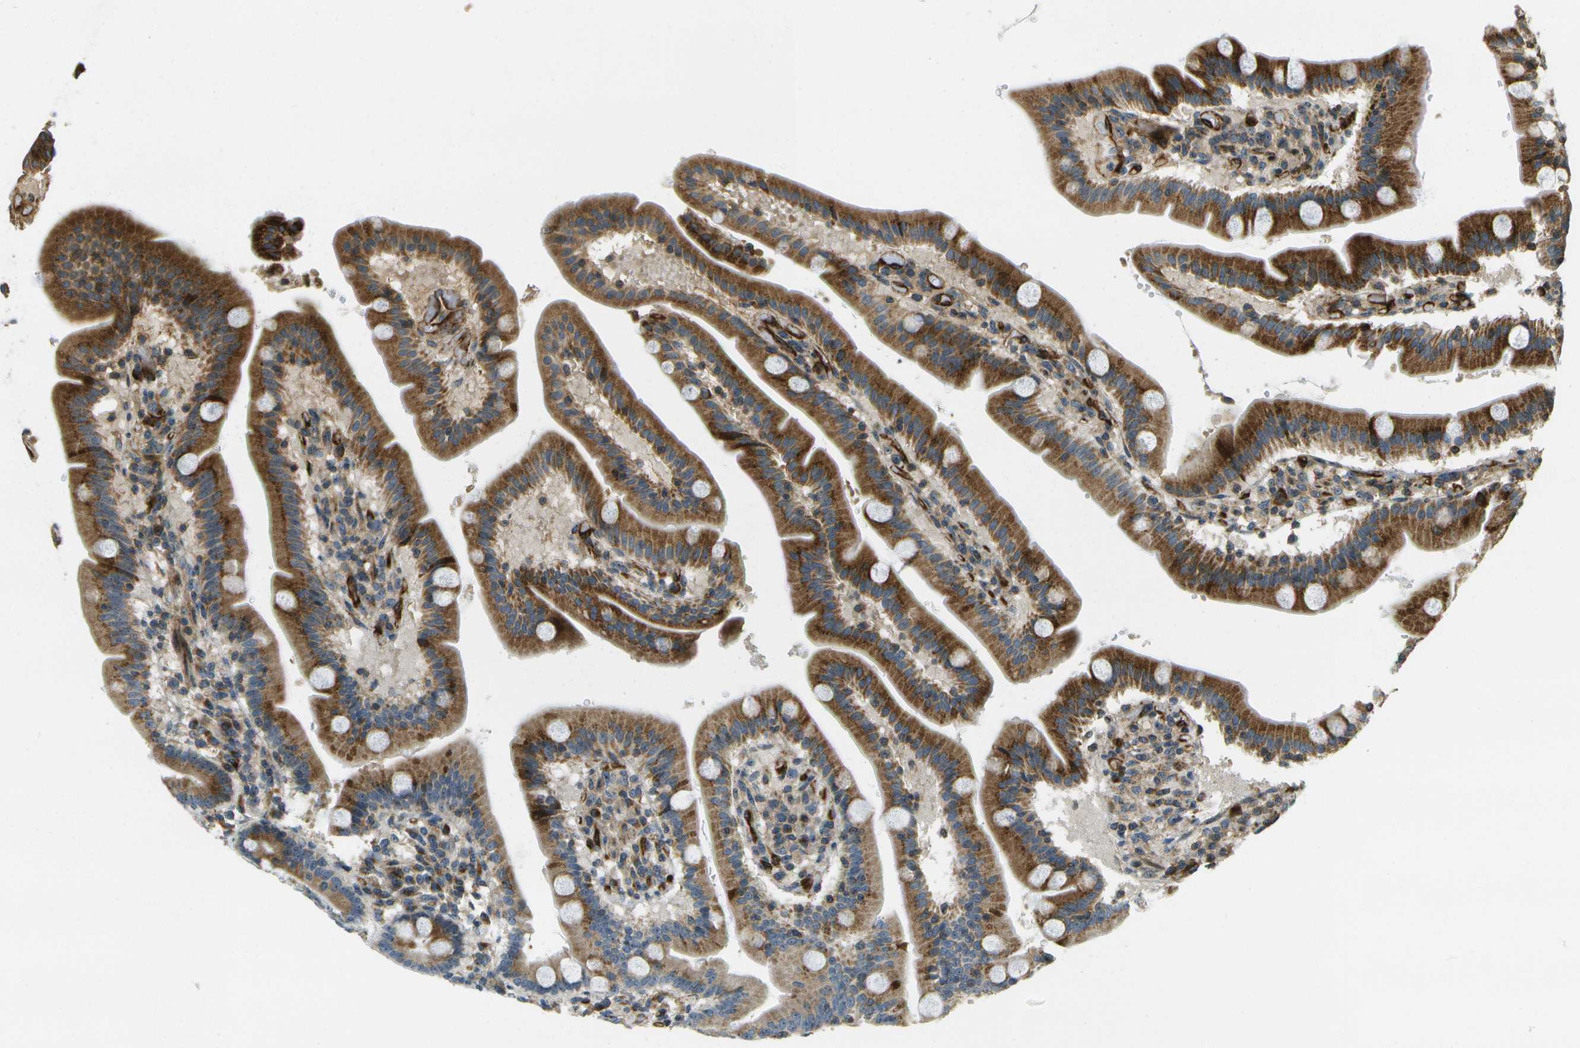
{"staining": {"intensity": "strong", "quantity": ">75%", "location": "cytoplasmic/membranous"}, "tissue": "duodenum", "cell_type": "Glandular cells", "image_type": "normal", "snomed": [{"axis": "morphology", "description": "Normal tissue, NOS"}, {"axis": "topography", "description": "Duodenum"}], "caption": "Glandular cells demonstrate high levels of strong cytoplasmic/membranous staining in about >75% of cells in benign human duodenum.", "gene": "LRP12", "patient": {"sex": "male", "age": 54}}